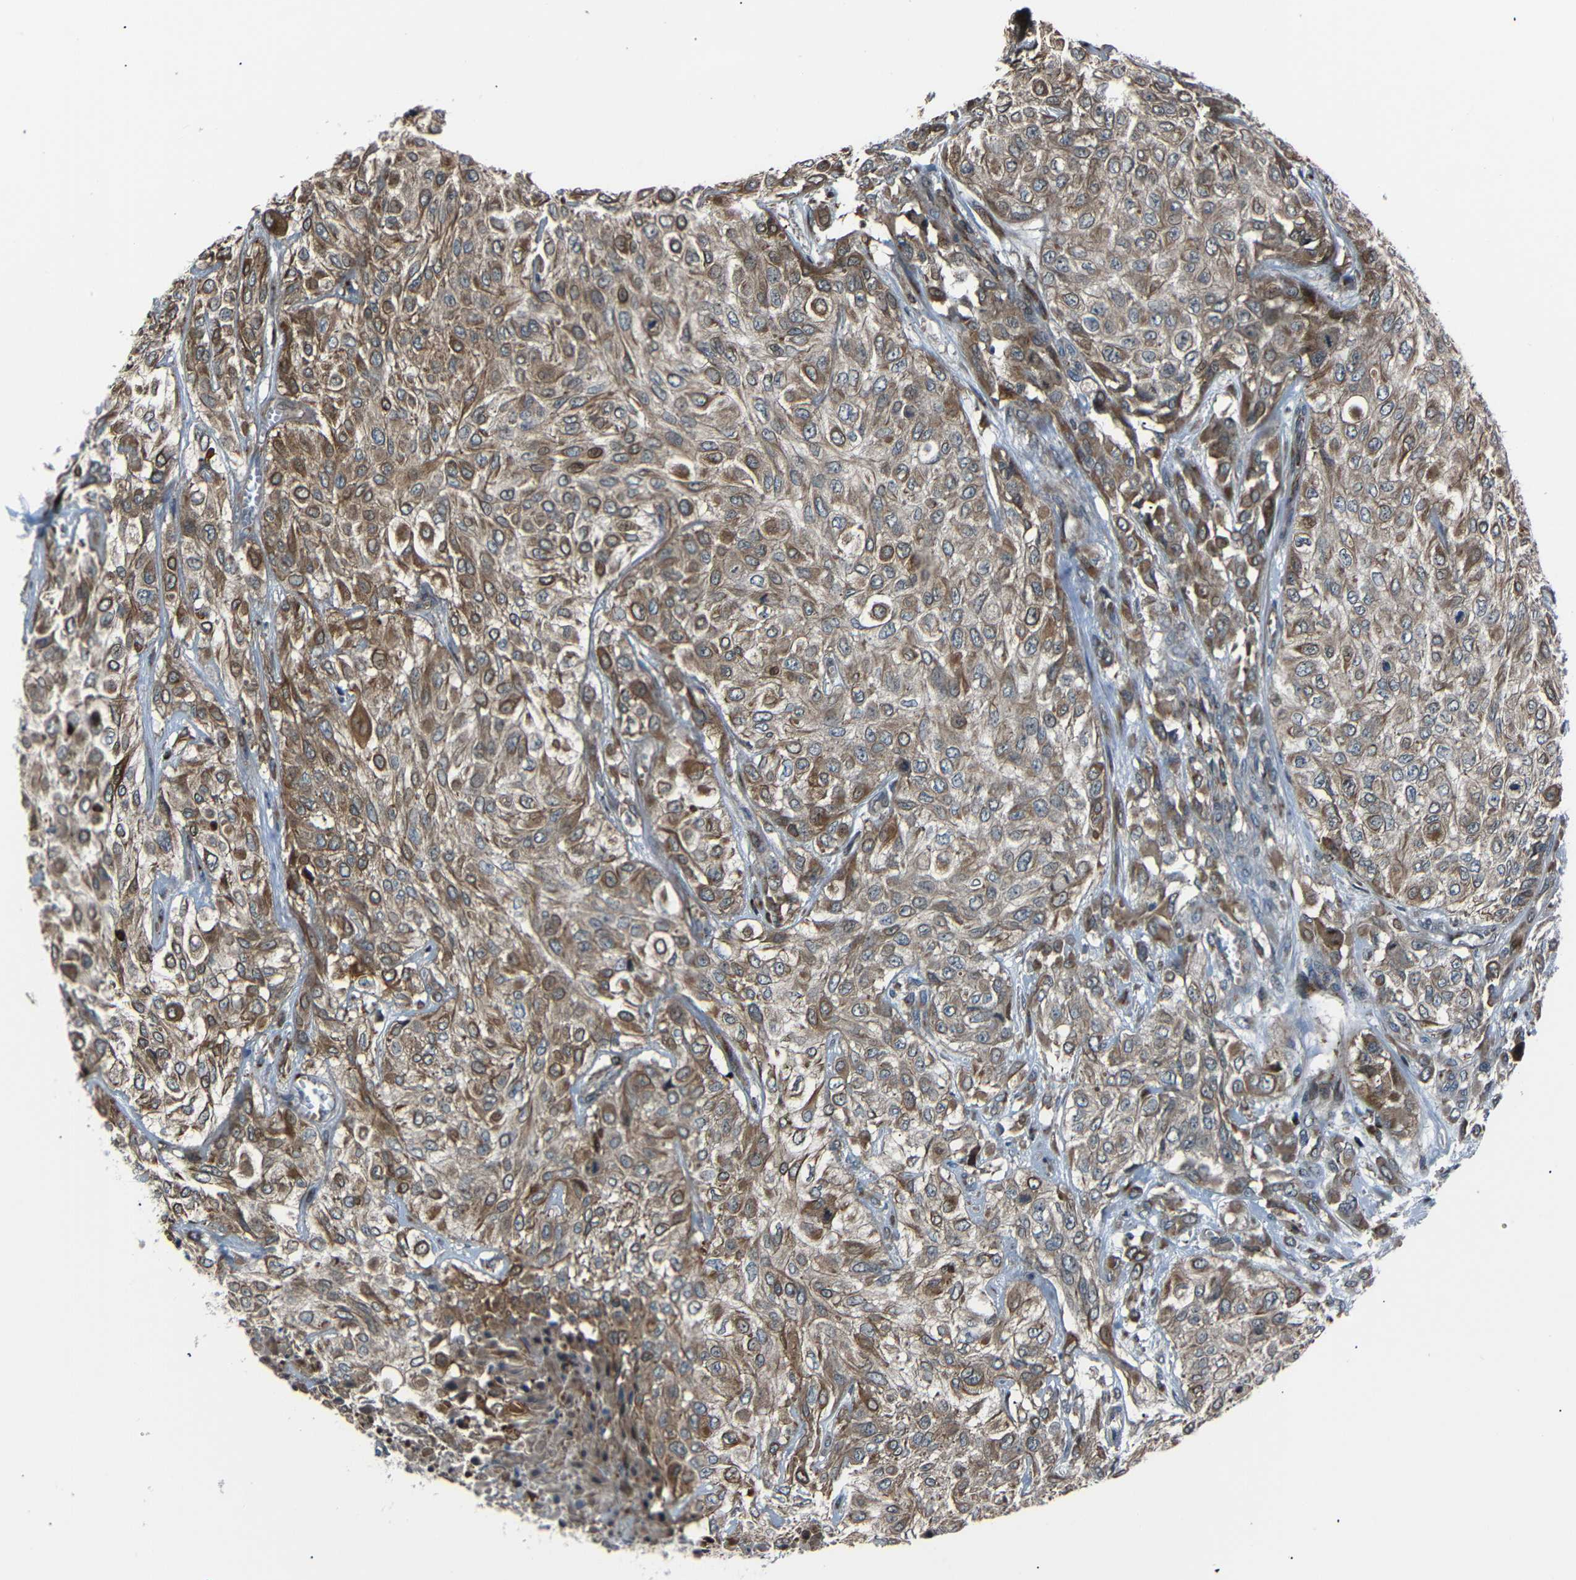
{"staining": {"intensity": "moderate", "quantity": ">75%", "location": "cytoplasmic/membranous"}, "tissue": "urothelial cancer", "cell_type": "Tumor cells", "image_type": "cancer", "snomed": [{"axis": "morphology", "description": "Urothelial carcinoma, High grade"}, {"axis": "topography", "description": "Urinary bladder"}], "caption": "Urothelial carcinoma (high-grade) stained for a protein (brown) exhibits moderate cytoplasmic/membranous positive expression in about >75% of tumor cells.", "gene": "AKAP9", "patient": {"sex": "male", "age": 57}}